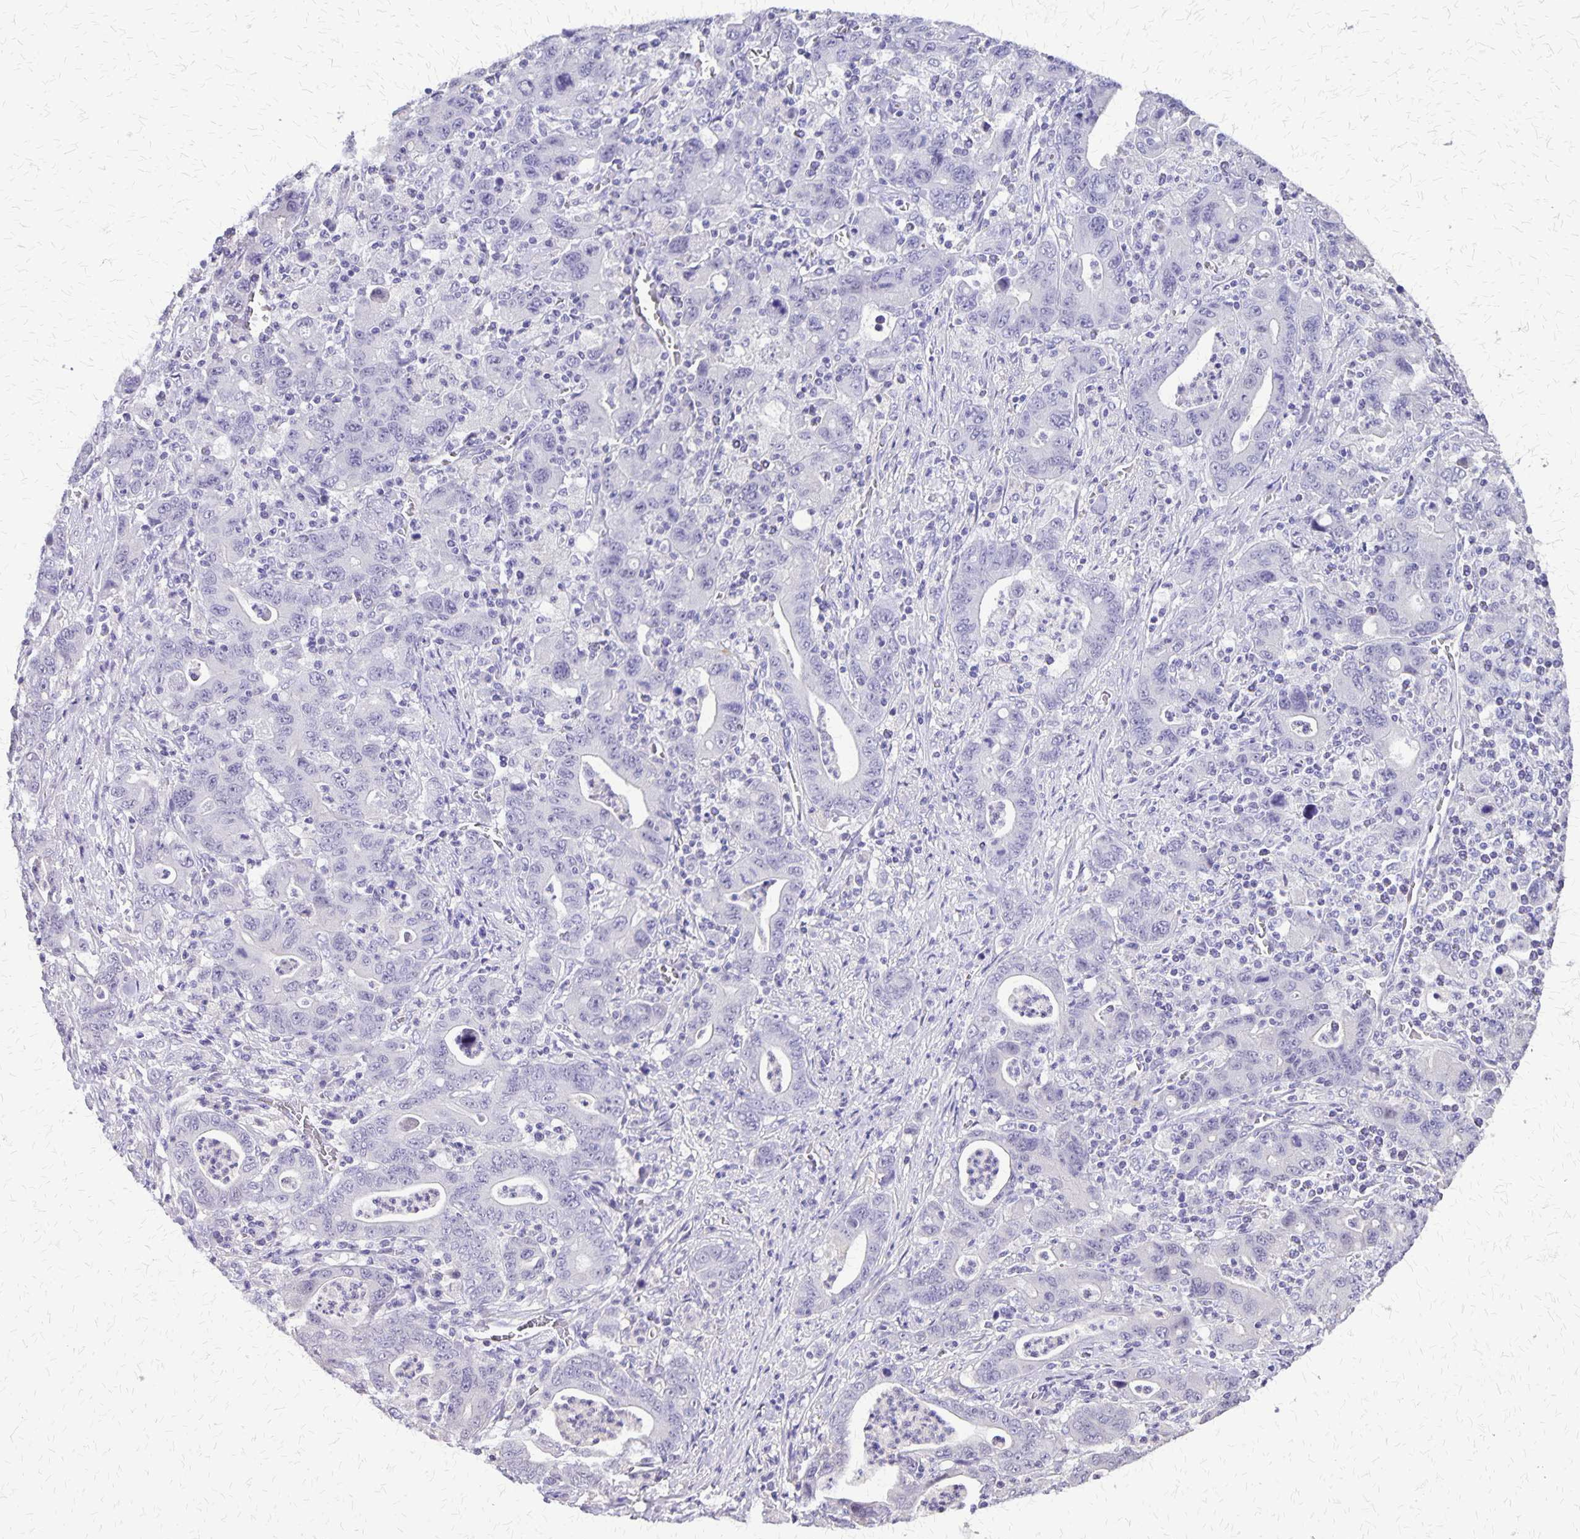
{"staining": {"intensity": "negative", "quantity": "none", "location": "none"}, "tissue": "stomach cancer", "cell_type": "Tumor cells", "image_type": "cancer", "snomed": [{"axis": "morphology", "description": "Adenocarcinoma, NOS"}, {"axis": "topography", "description": "Stomach, upper"}], "caption": "Protein analysis of stomach adenocarcinoma demonstrates no significant expression in tumor cells.", "gene": "SI", "patient": {"sex": "male", "age": 69}}